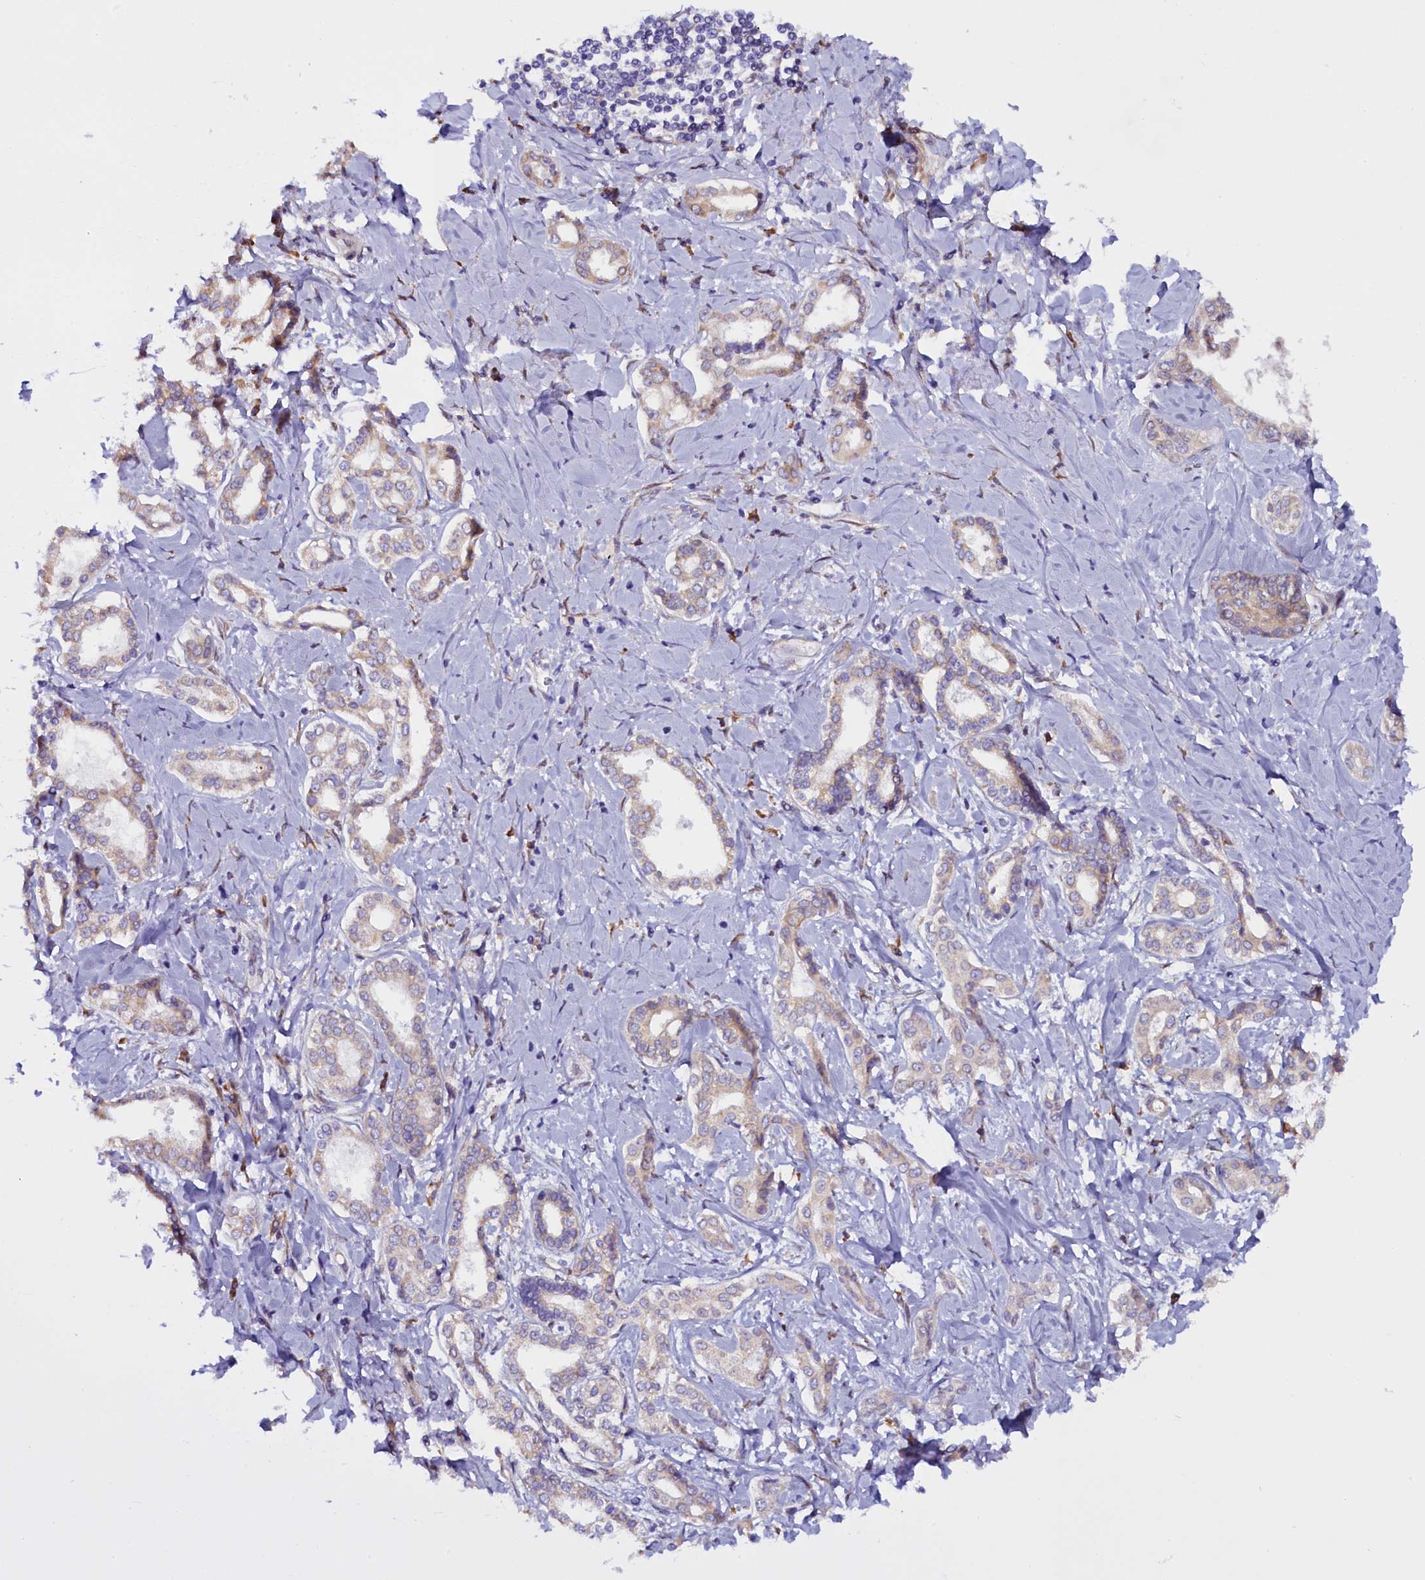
{"staining": {"intensity": "weak", "quantity": "<25%", "location": "cytoplasmic/membranous"}, "tissue": "liver cancer", "cell_type": "Tumor cells", "image_type": "cancer", "snomed": [{"axis": "morphology", "description": "Cholangiocarcinoma"}, {"axis": "topography", "description": "Liver"}], "caption": "DAB (3,3'-diaminobenzidine) immunohistochemical staining of cholangiocarcinoma (liver) demonstrates no significant positivity in tumor cells.", "gene": "UACA", "patient": {"sex": "female", "age": 77}}